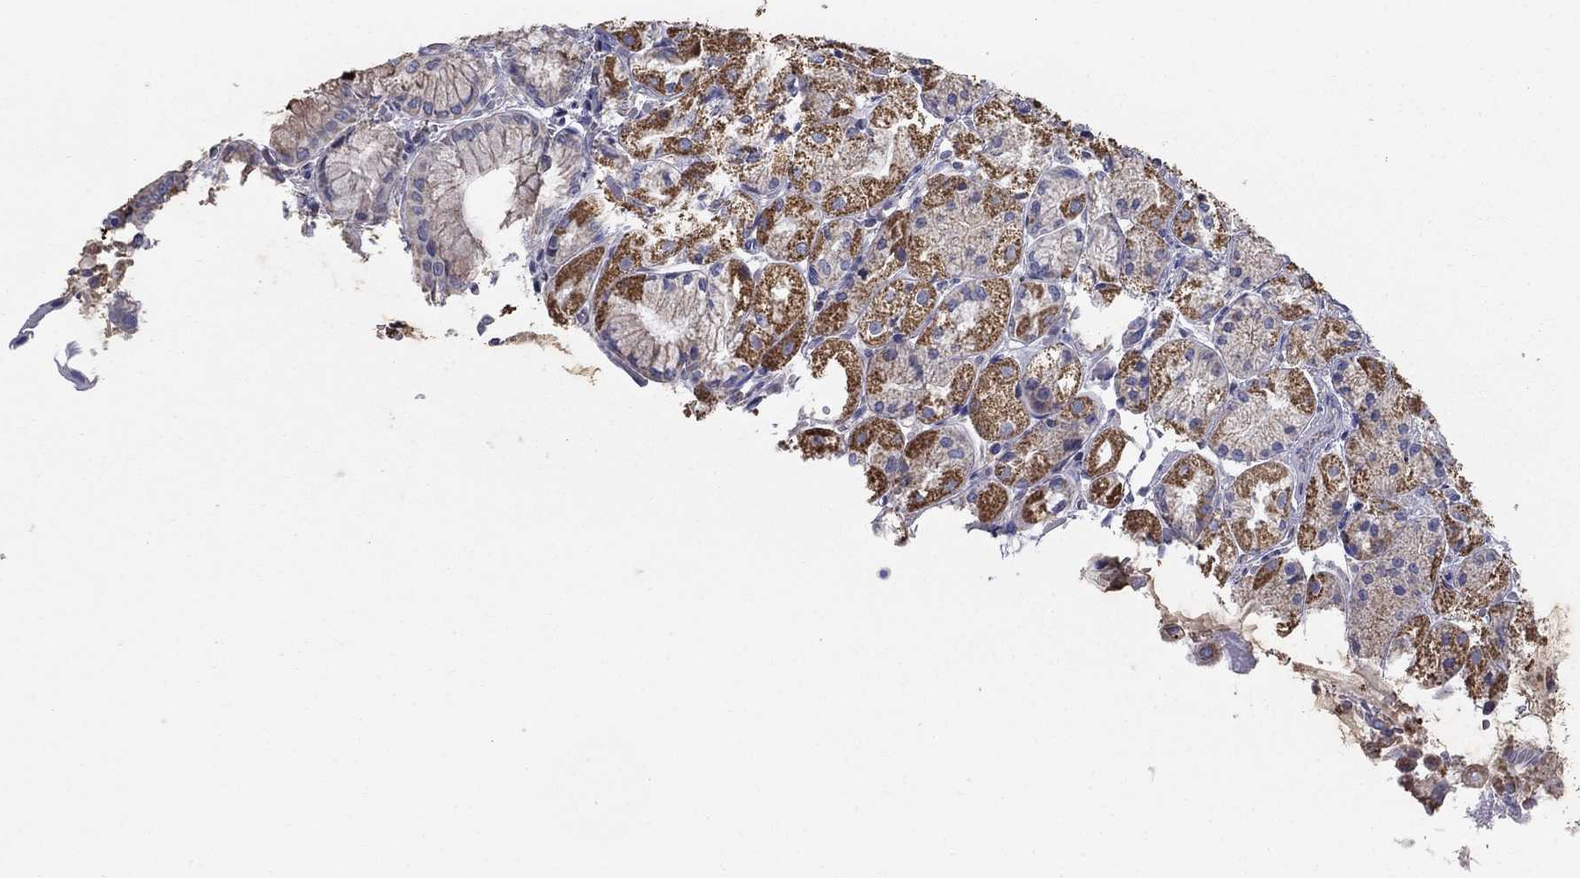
{"staining": {"intensity": "strong", "quantity": "<25%", "location": "cytoplasmic/membranous"}, "tissue": "stomach", "cell_type": "Glandular cells", "image_type": "normal", "snomed": [{"axis": "morphology", "description": "Normal tissue, NOS"}, {"axis": "topography", "description": "Stomach, upper"}], "caption": "A brown stain labels strong cytoplasmic/membranous expression of a protein in glandular cells of normal stomach. (brown staining indicates protein expression, while blue staining denotes nuclei).", "gene": "NME5", "patient": {"sex": "male", "age": 72}}